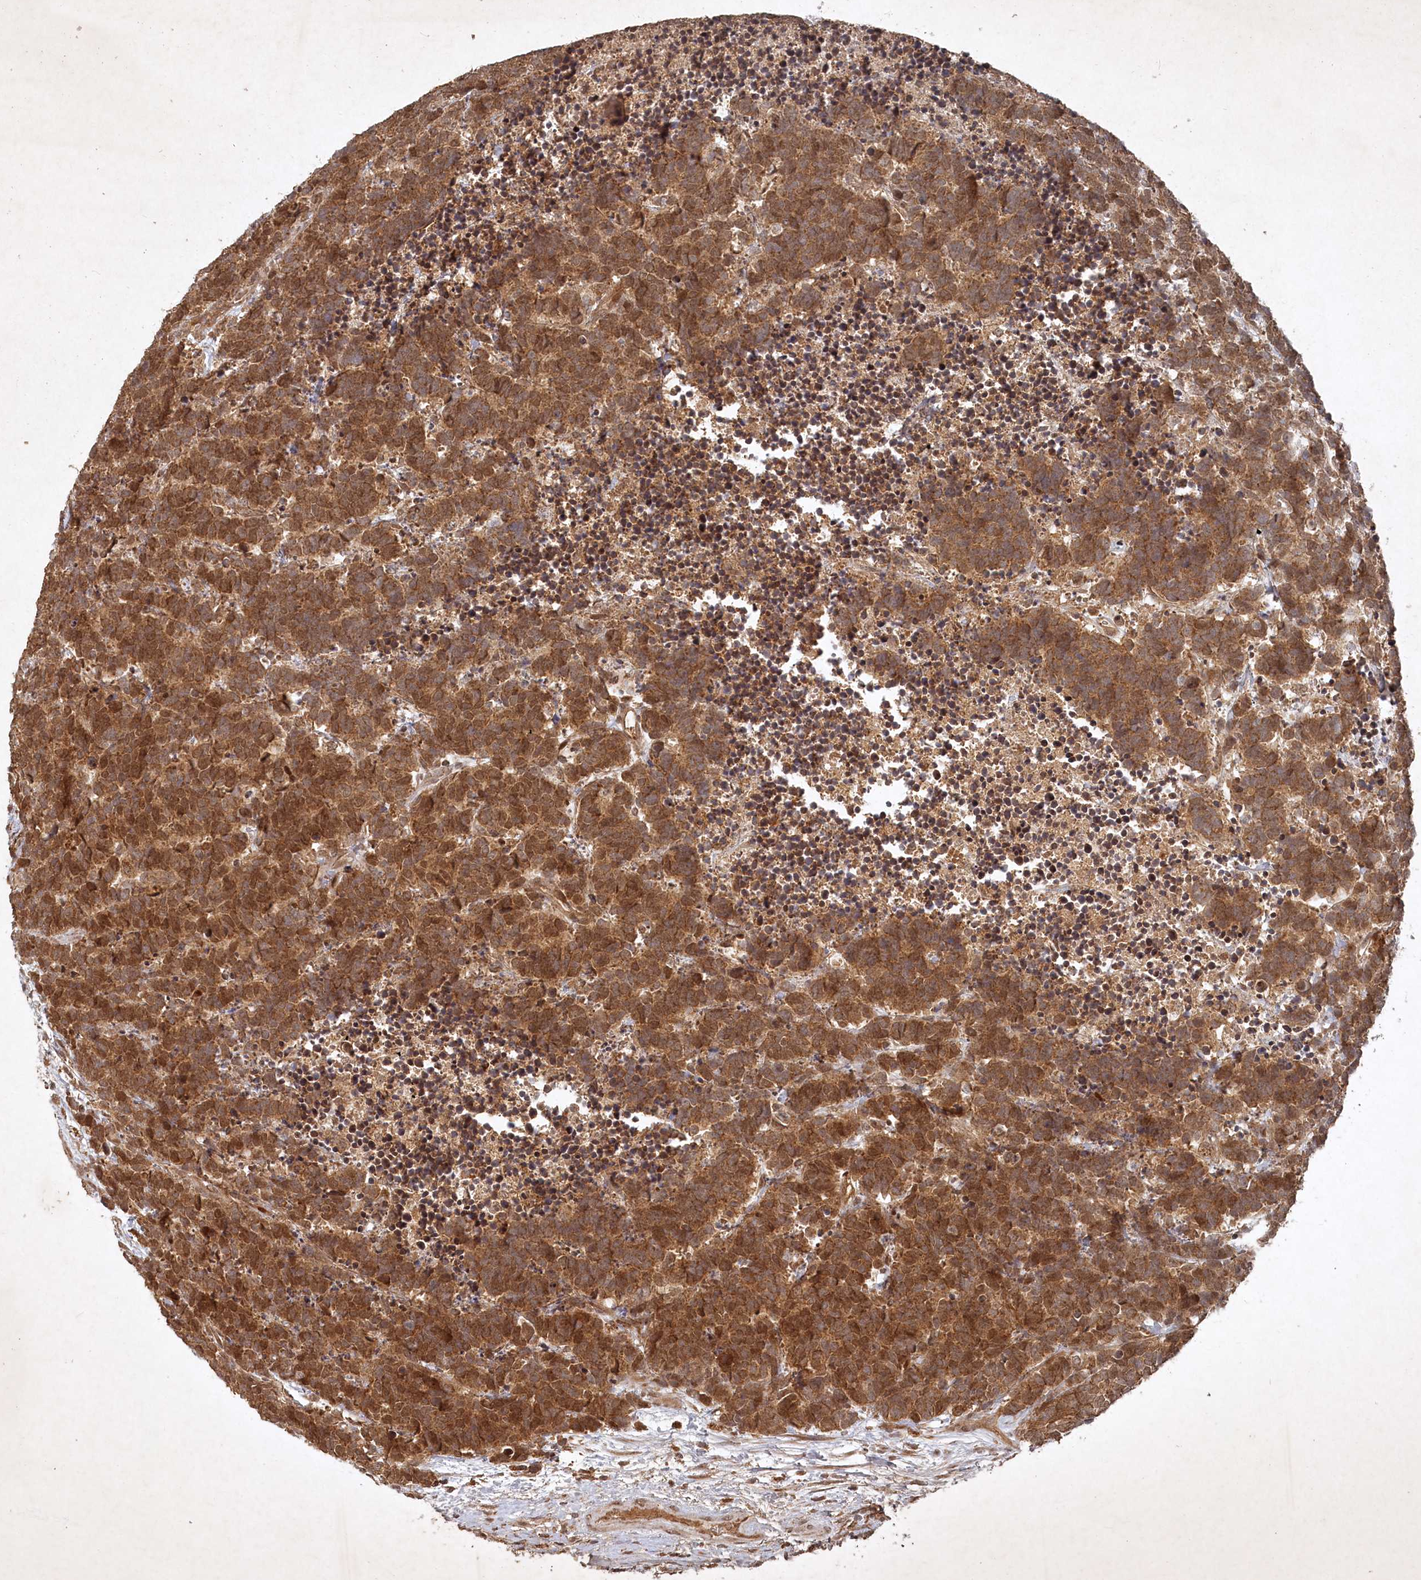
{"staining": {"intensity": "moderate", "quantity": ">75%", "location": "cytoplasmic/membranous,nuclear"}, "tissue": "carcinoid", "cell_type": "Tumor cells", "image_type": "cancer", "snomed": [{"axis": "morphology", "description": "Carcinoma, NOS"}, {"axis": "morphology", "description": "Carcinoid, malignant, NOS"}, {"axis": "topography", "description": "Urinary bladder"}], "caption": "Immunohistochemical staining of human carcinoma reveals medium levels of moderate cytoplasmic/membranous and nuclear positivity in approximately >75% of tumor cells. (Brightfield microscopy of DAB IHC at high magnification).", "gene": "UNC93A", "patient": {"sex": "male", "age": 57}}